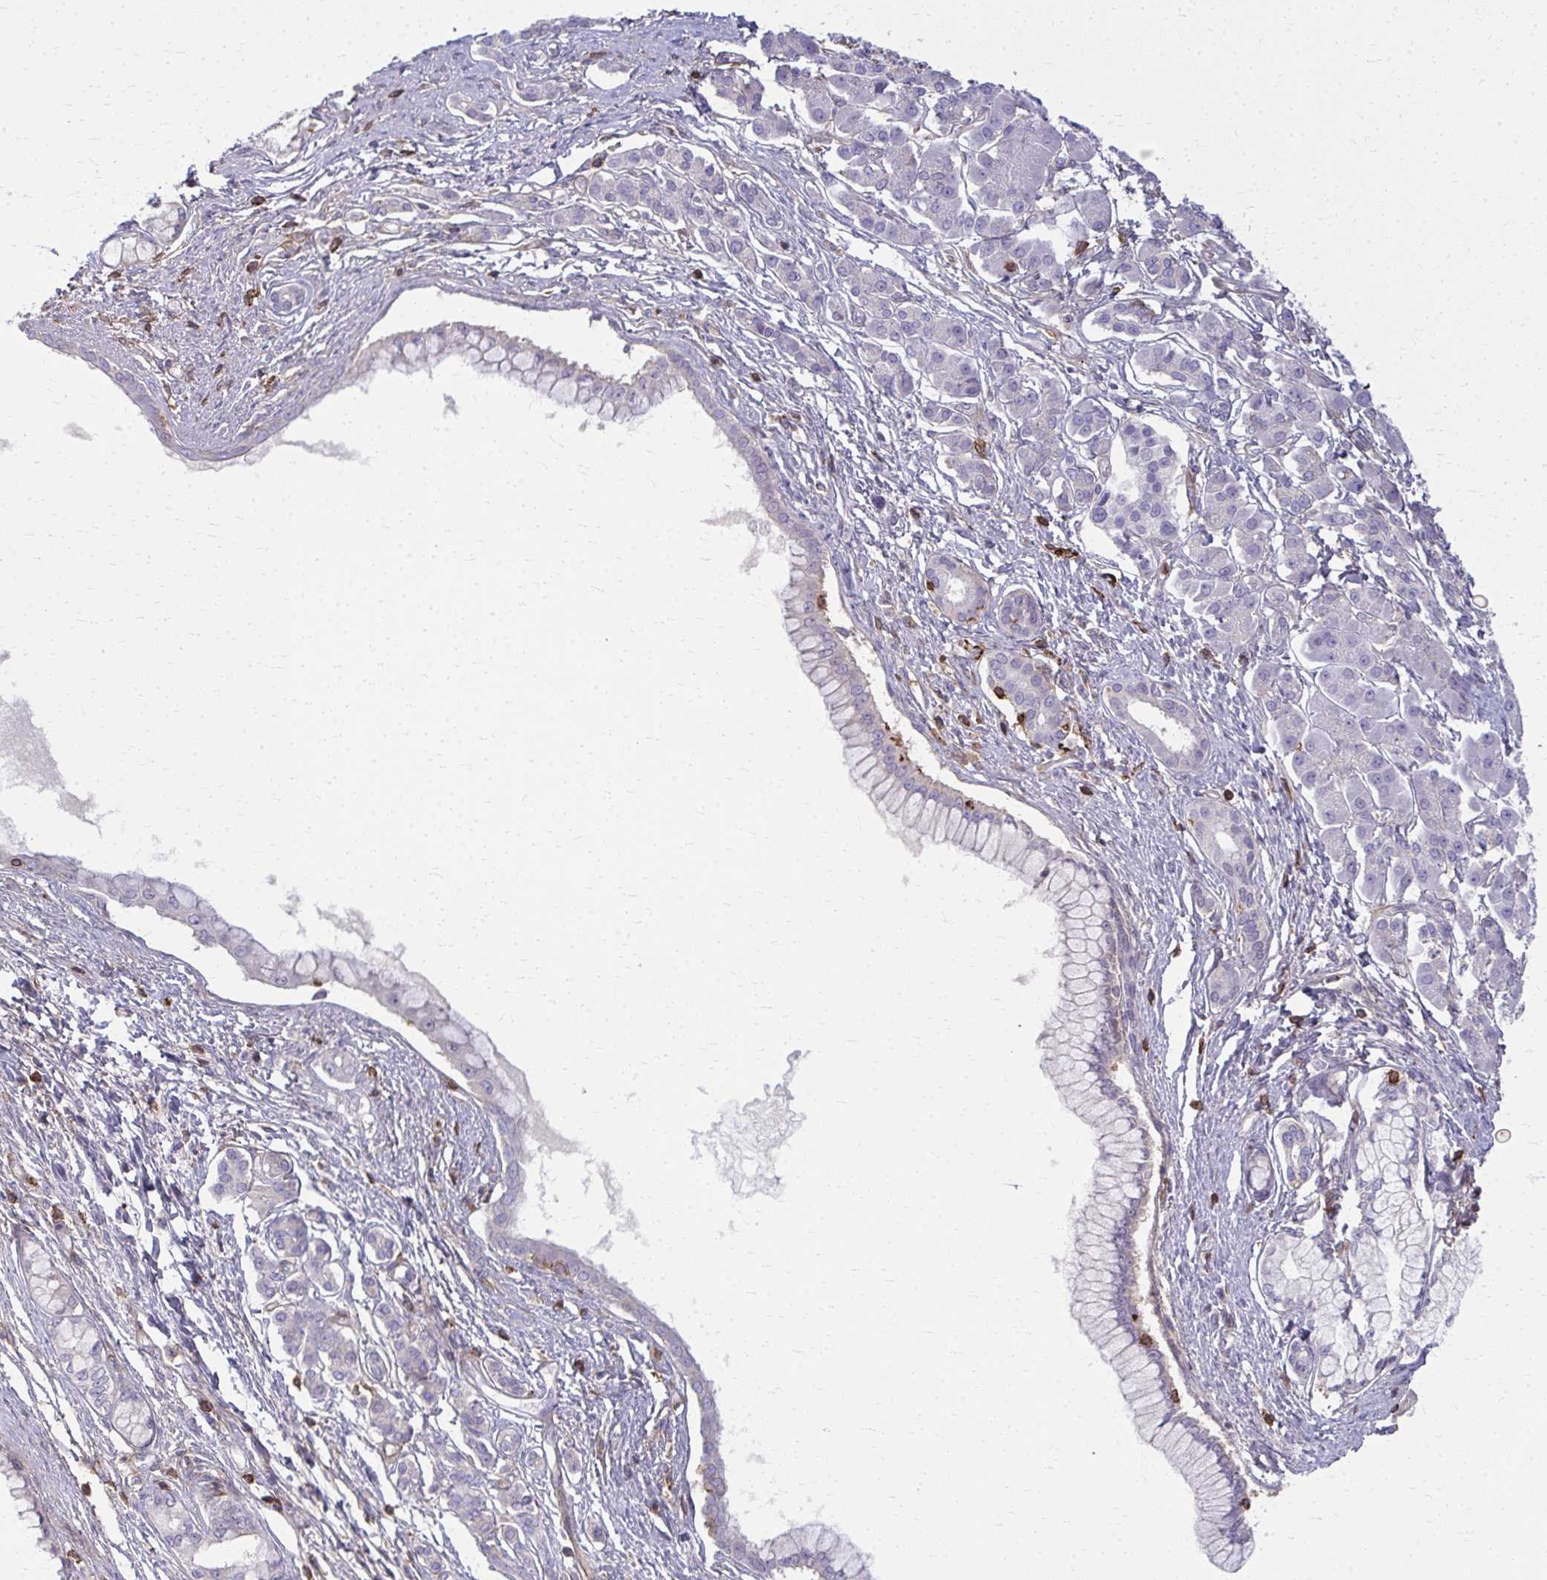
{"staining": {"intensity": "negative", "quantity": "none", "location": "none"}, "tissue": "pancreatic cancer", "cell_type": "Tumor cells", "image_type": "cancer", "snomed": [{"axis": "morphology", "description": "Adenocarcinoma, NOS"}, {"axis": "topography", "description": "Pancreas"}], "caption": "Pancreatic adenocarcinoma stained for a protein using immunohistochemistry demonstrates no expression tumor cells.", "gene": "AP5M1", "patient": {"sex": "male", "age": 70}}